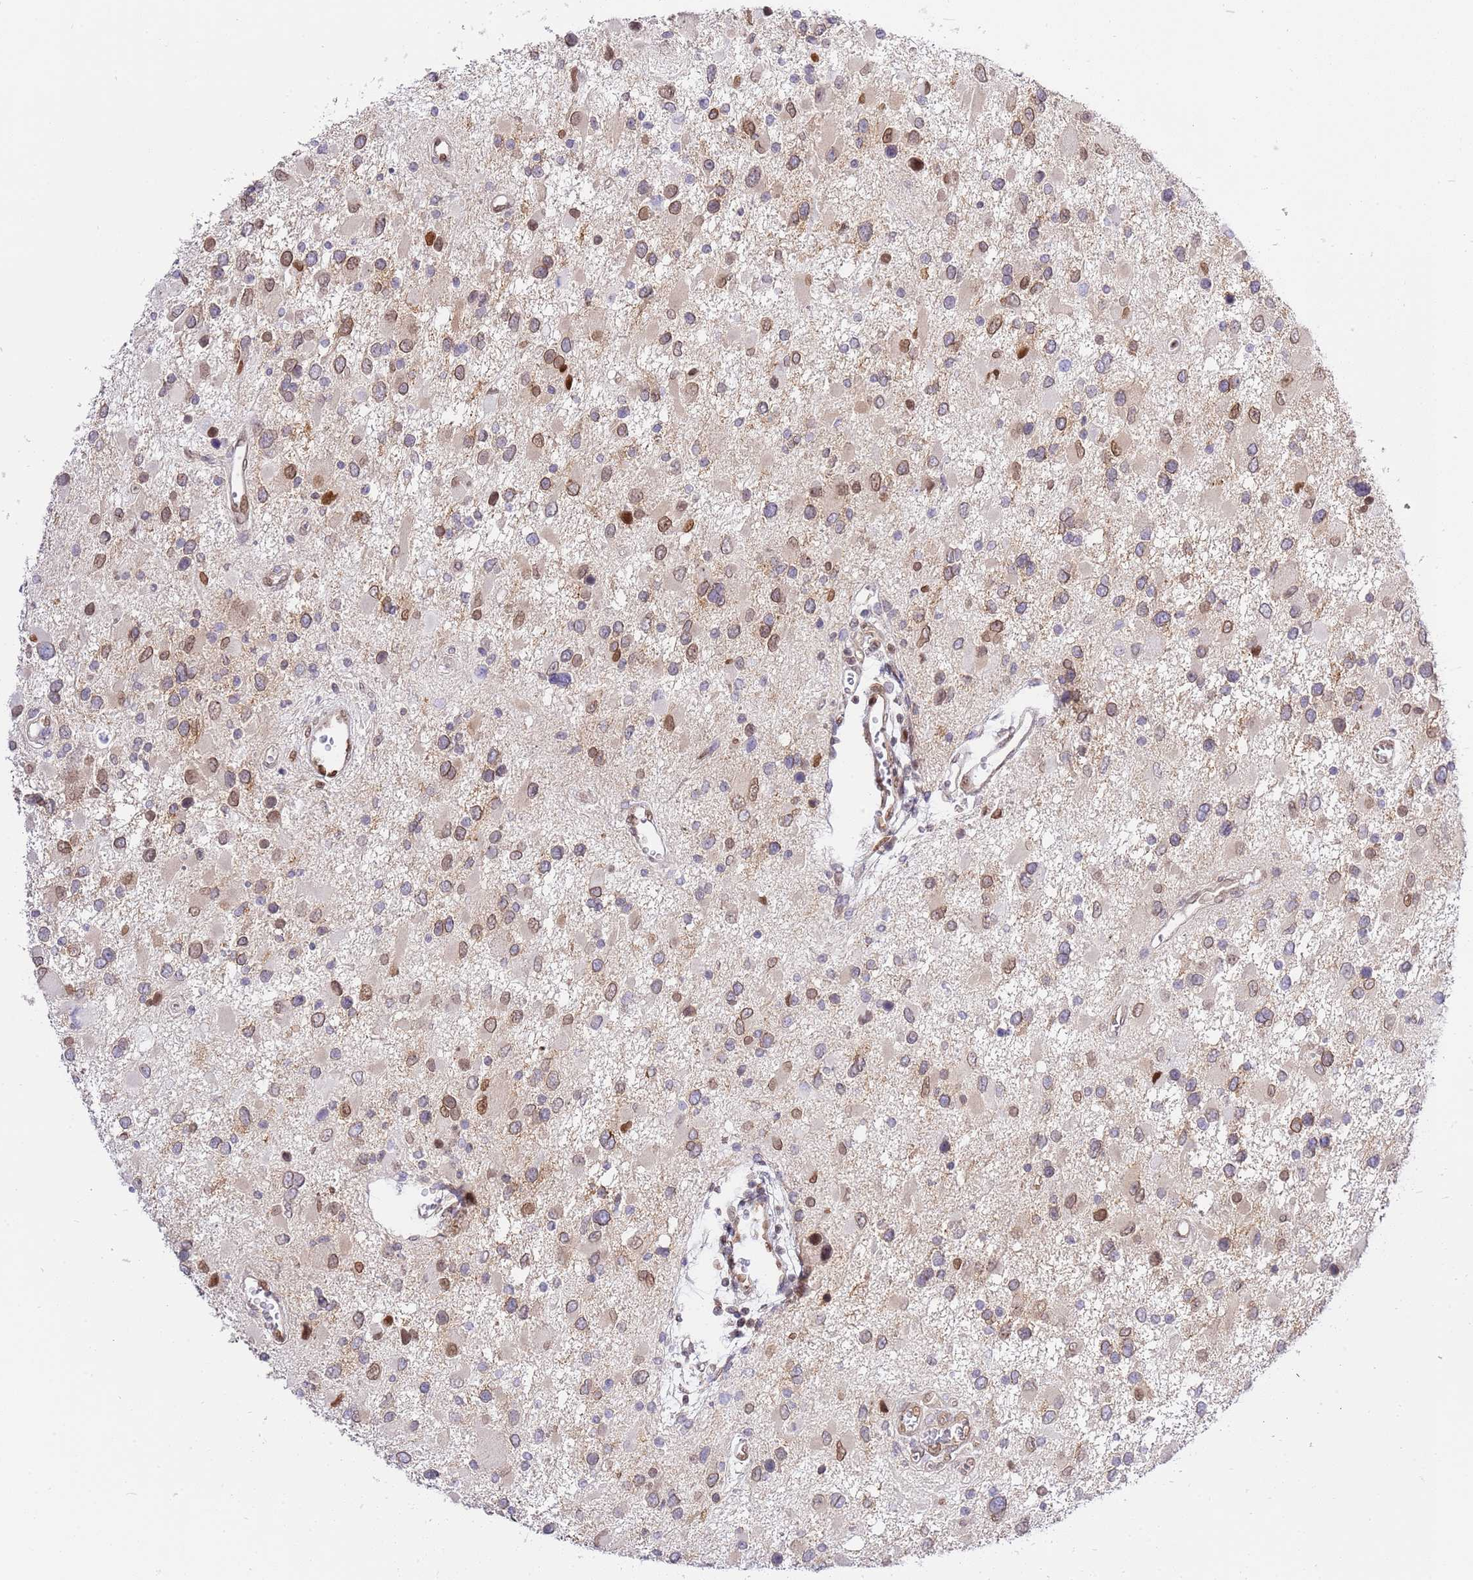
{"staining": {"intensity": "moderate", "quantity": "25%-75%", "location": "cytoplasmic/membranous,nuclear"}, "tissue": "glioma", "cell_type": "Tumor cells", "image_type": "cancer", "snomed": [{"axis": "morphology", "description": "Glioma, malignant, High grade"}, {"axis": "topography", "description": "Brain"}], "caption": "Immunohistochemical staining of human glioma exhibits moderate cytoplasmic/membranous and nuclear protein staining in about 25%-75% of tumor cells.", "gene": "TRIM37", "patient": {"sex": "male", "age": 53}}